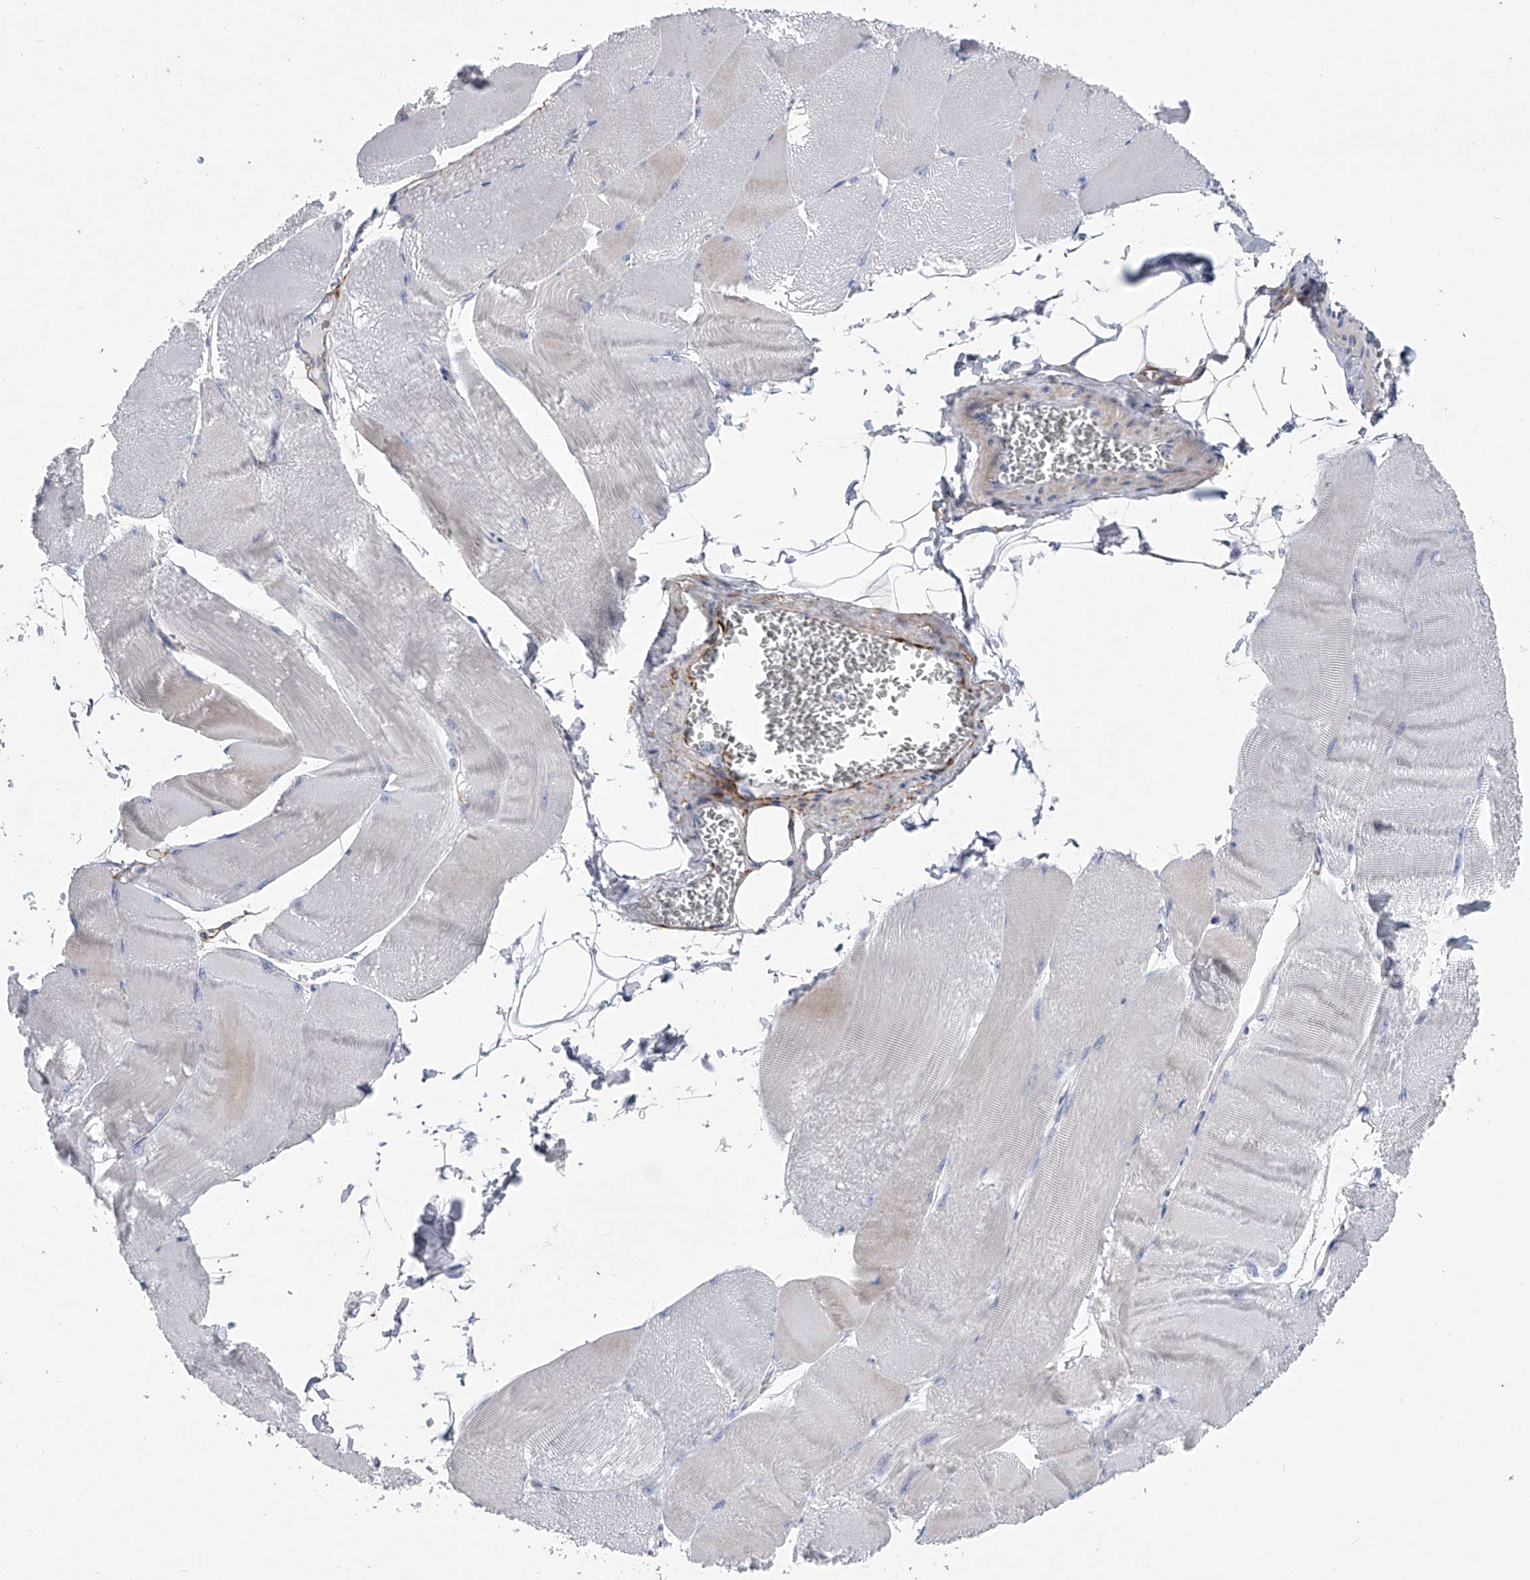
{"staining": {"intensity": "weak", "quantity": "<25%", "location": "cytoplasmic/membranous"}, "tissue": "skeletal muscle", "cell_type": "Myocytes", "image_type": "normal", "snomed": [{"axis": "morphology", "description": "Normal tissue, NOS"}, {"axis": "morphology", "description": "Basal cell carcinoma"}, {"axis": "topography", "description": "Skeletal muscle"}], "caption": "The micrograph demonstrates no staining of myocytes in normal skeletal muscle.", "gene": "ALG14", "patient": {"sex": "female", "age": 64}}